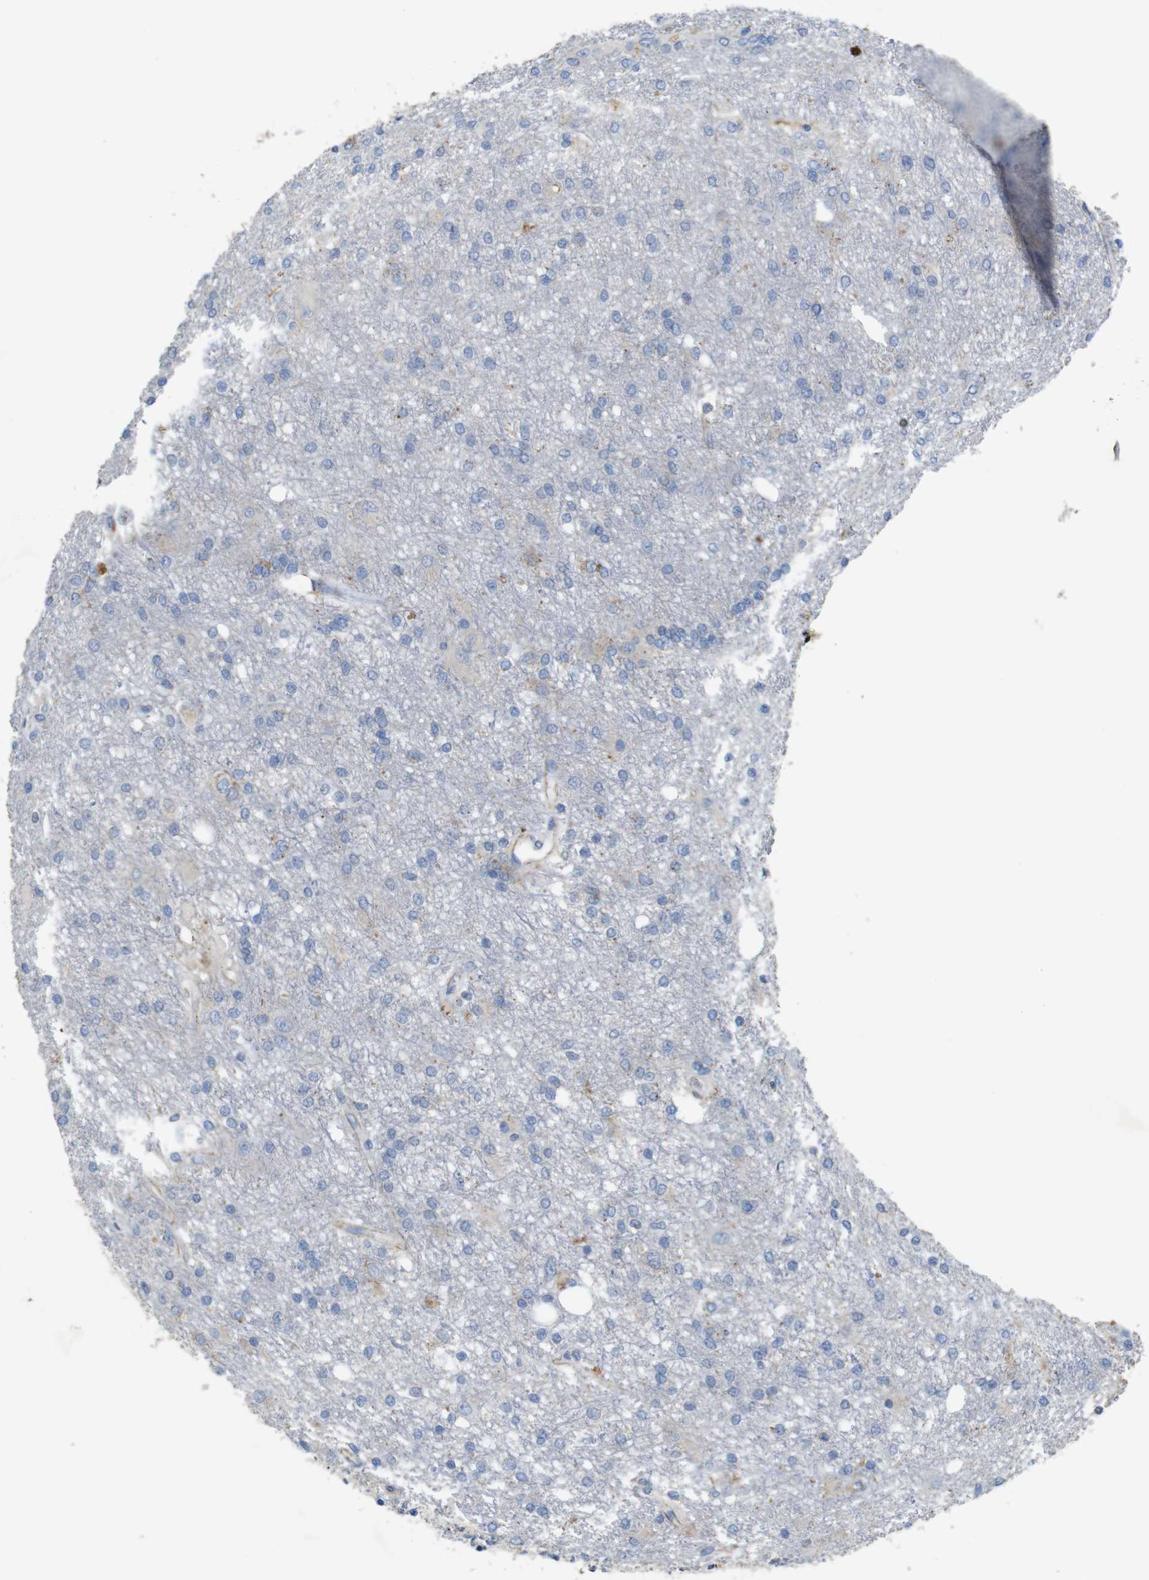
{"staining": {"intensity": "weak", "quantity": "<25%", "location": "cytoplasmic/membranous"}, "tissue": "glioma", "cell_type": "Tumor cells", "image_type": "cancer", "snomed": [{"axis": "morphology", "description": "Glioma, malignant, High grade"}, {"axis": "topography", "description": "Brain"}], "caption": "Glioma was stained to show a protein in brown. There is no significant expression in tumor cells. (DAB IHC visualized using brightfield microscopy, high magnification).", "gene": "NHLRC3", "patient": {"sex": "female", "age": 59}}